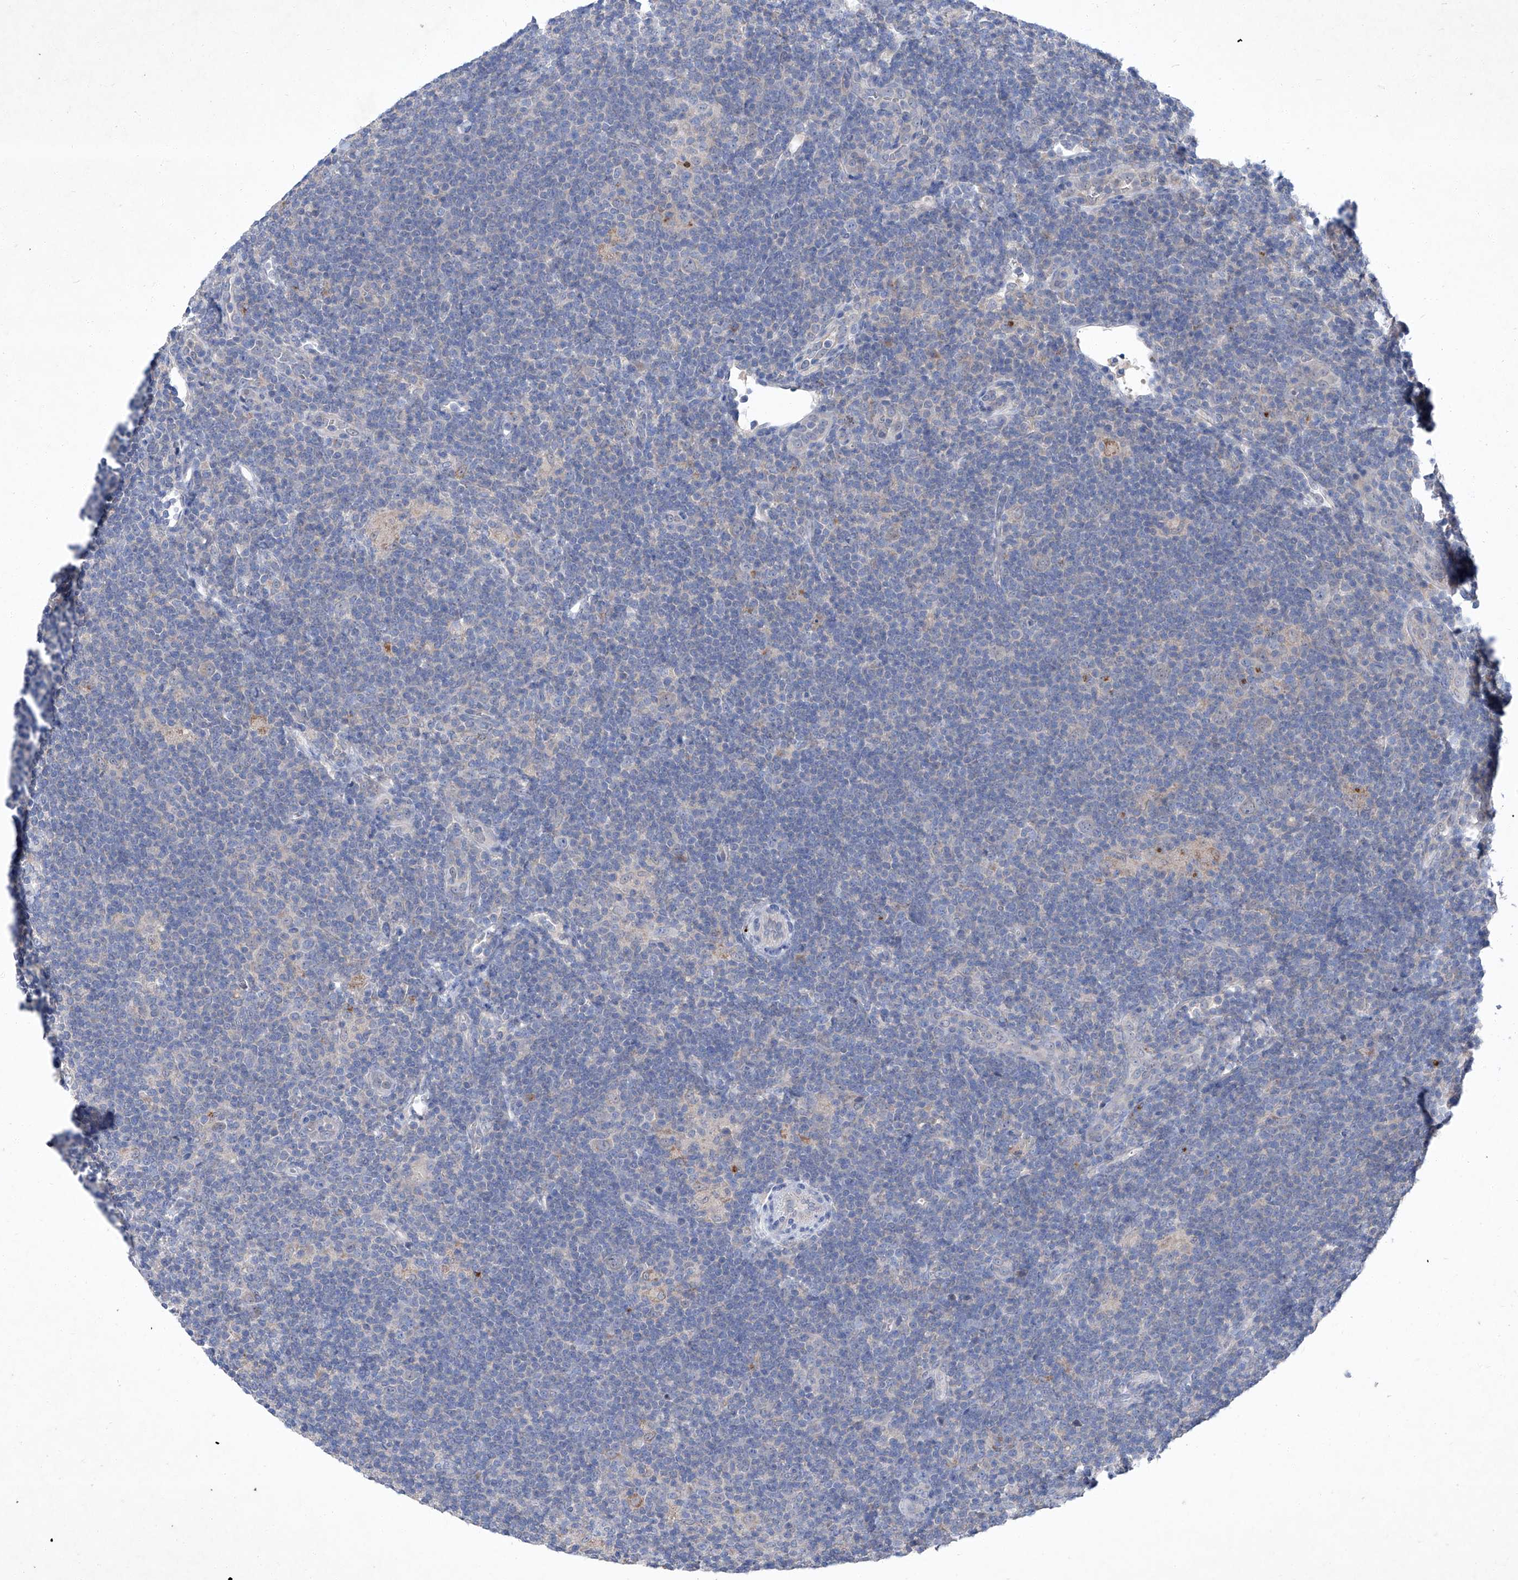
{"staining": {"intensity": "negative", "quantity": "none", "location": "none"}, "tissue": "lymphoma", "cell_type": "Tumor cells", "image_type": "cancer", "snomed": [{"axis": "morphology", "description": "Hodgkin's disease, NOS"}, {"axis": "topography", "description": "Lymph node"}], "caption": "Immunohistochemistry photomicrograph of Hodgkin's disease stained for a protein (brown), which displays no staining in tumor cells. Nuclei are stained in blue.", "gene": "SBK2", "patient": {"sex": "female", "age": 57}}